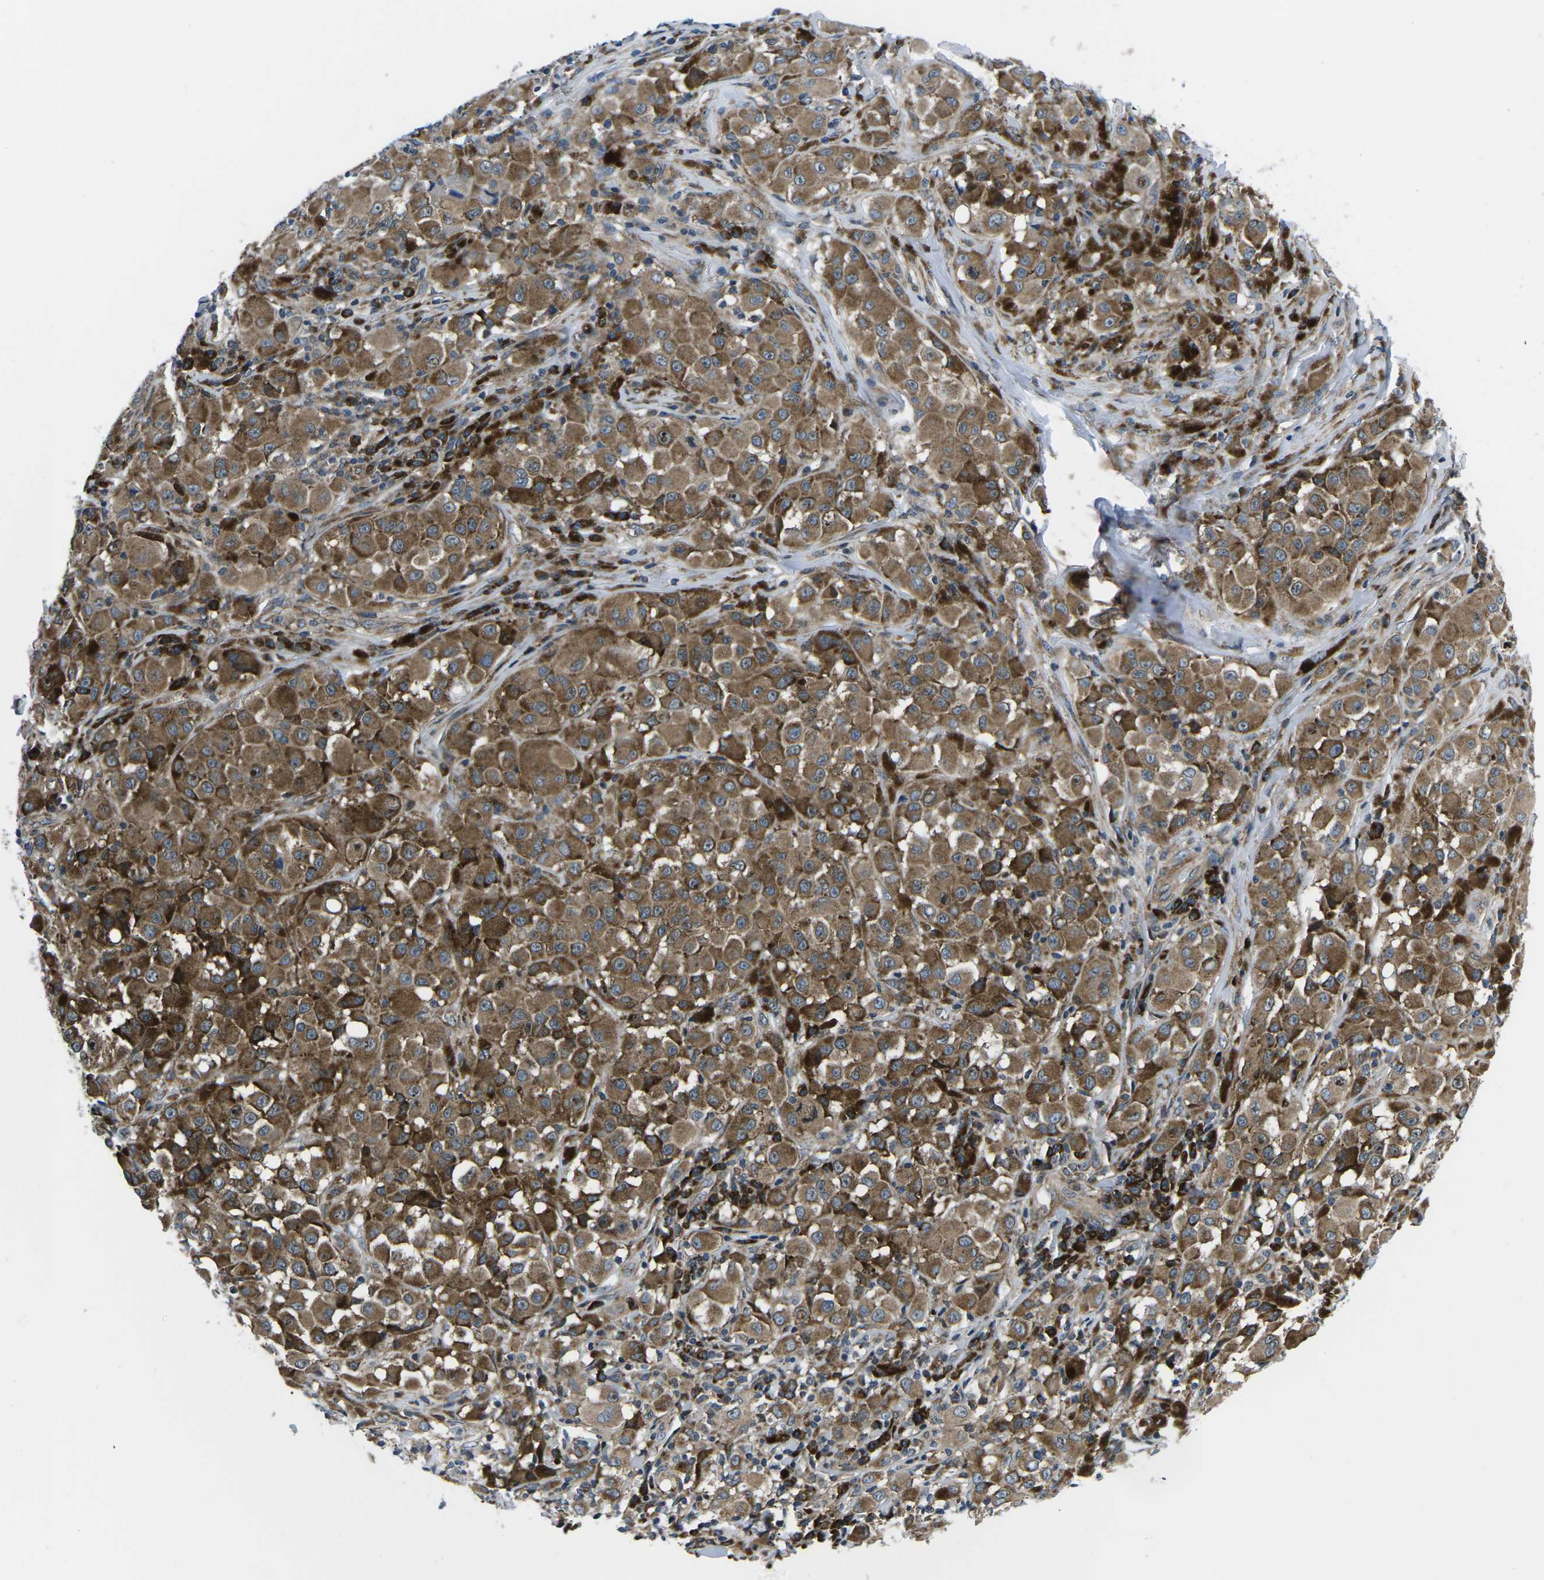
{"staining": {"intensity": "moderate", "quantity": ">75%", "location": "cytoplasmic/membranous"}, "tissue": "melanoma", "cell_type": "Tumor cells", "image_type": "cancer", "snomed": [{"axis": "morphology", "description": "Malignant melanoma, NOS"}, {"axis": "topography", "description": "Skin"}], "caption": "Approximately >75% of tumor cells in melanoma reveal moderate cytoplasmic/membranous protein expression as visualized by brown immunohistochemical staining.", "gene": "EIF4E", "patient": {"sex": "male", "age": 84}}